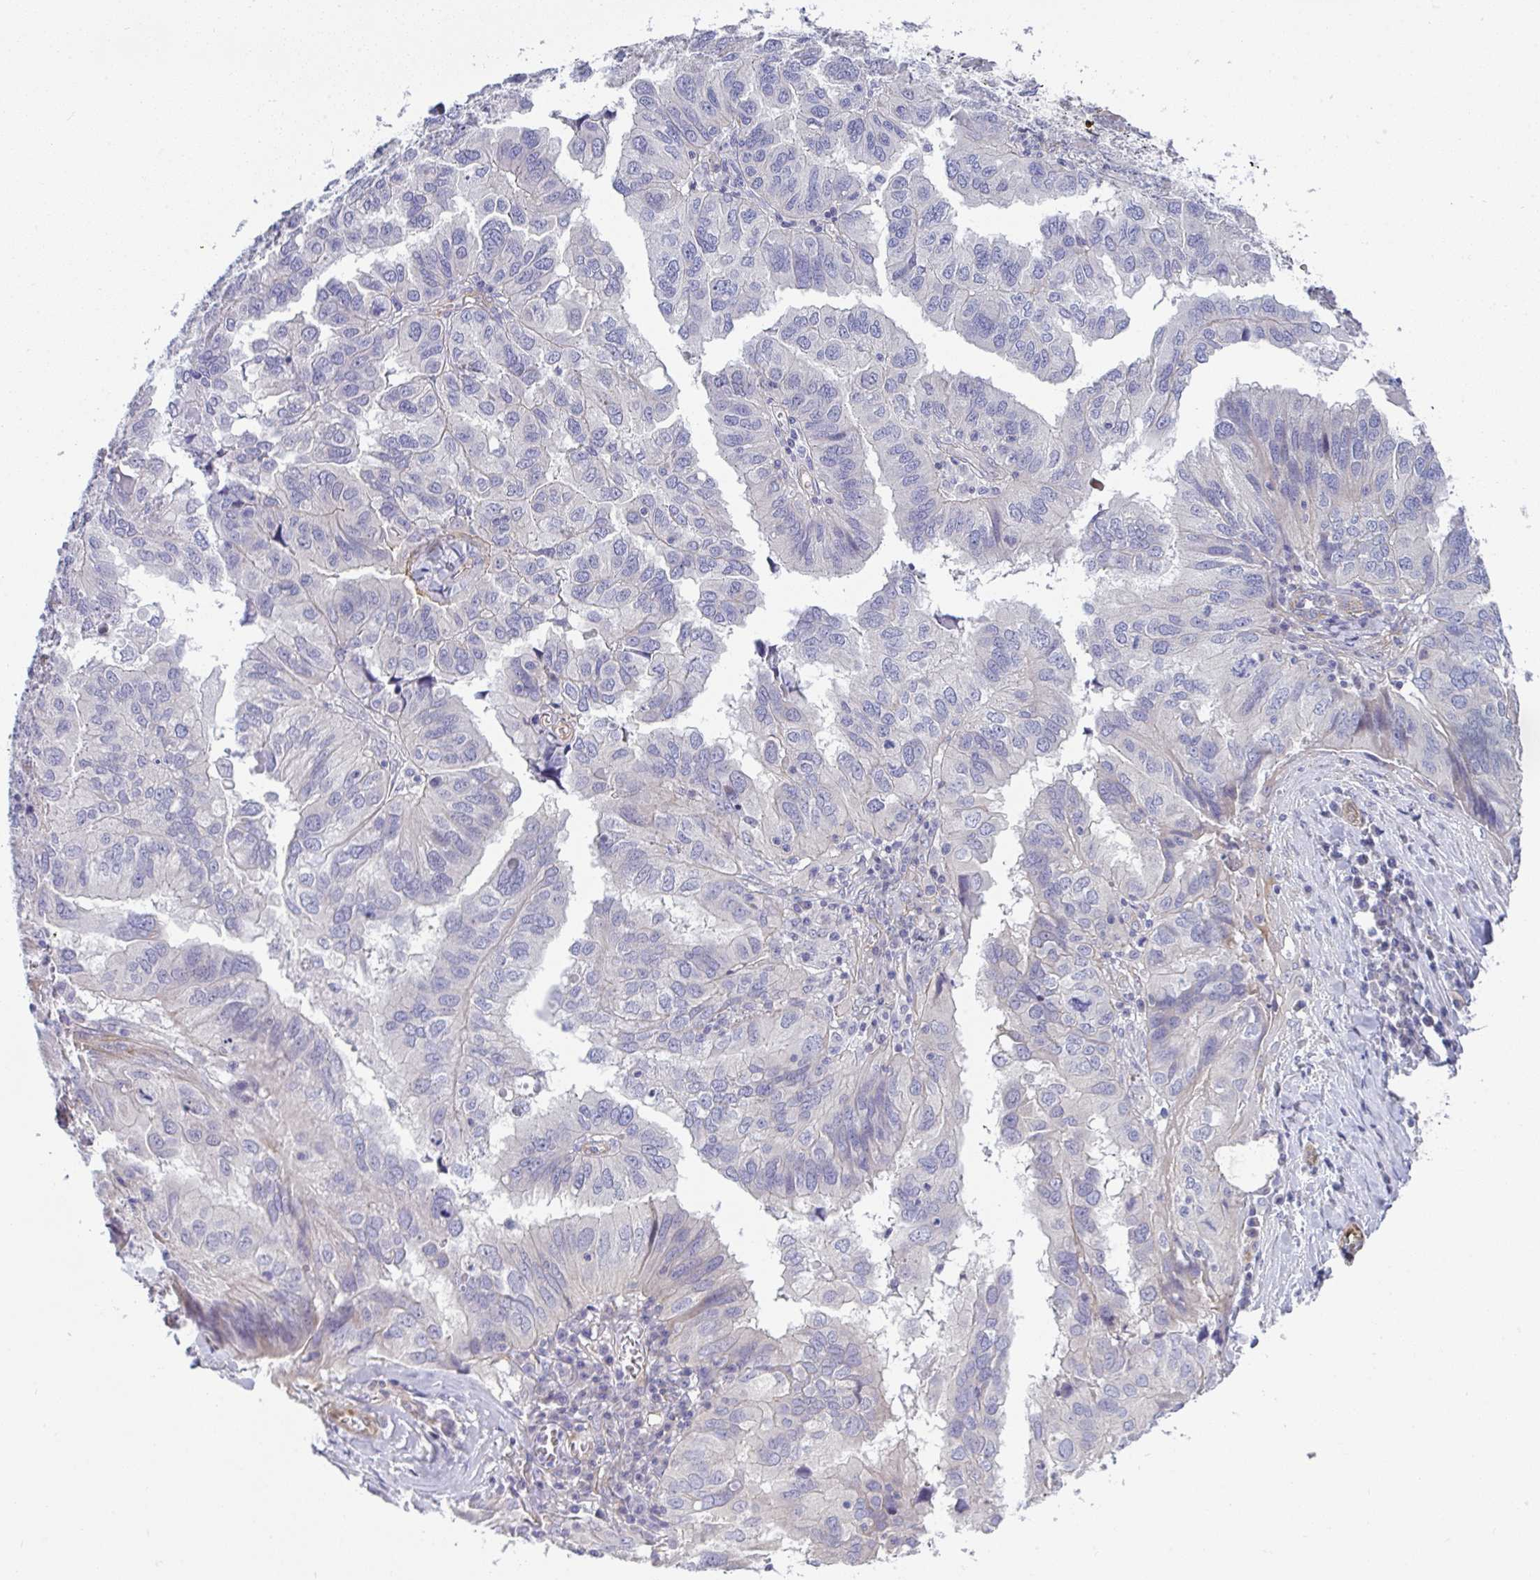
{"staining": {"intensity": "negative", "quantity": "none", "location": "none"}, "tissue": "ovarian cancer", "cell_type": "Tumor cells", "image_type": "cancer", "snomed": [{"axis": "morphology", "description": "Cystadenocarcinoma, serous, NOS"}, {"axis": "topography", "description": "Ovary"}], "caption": "Protein analysis of ovarian cancer displays no significant positivity in tumor cells.", "gene": "MYL12A", "patient": {"sex": "female", "age": 79}}